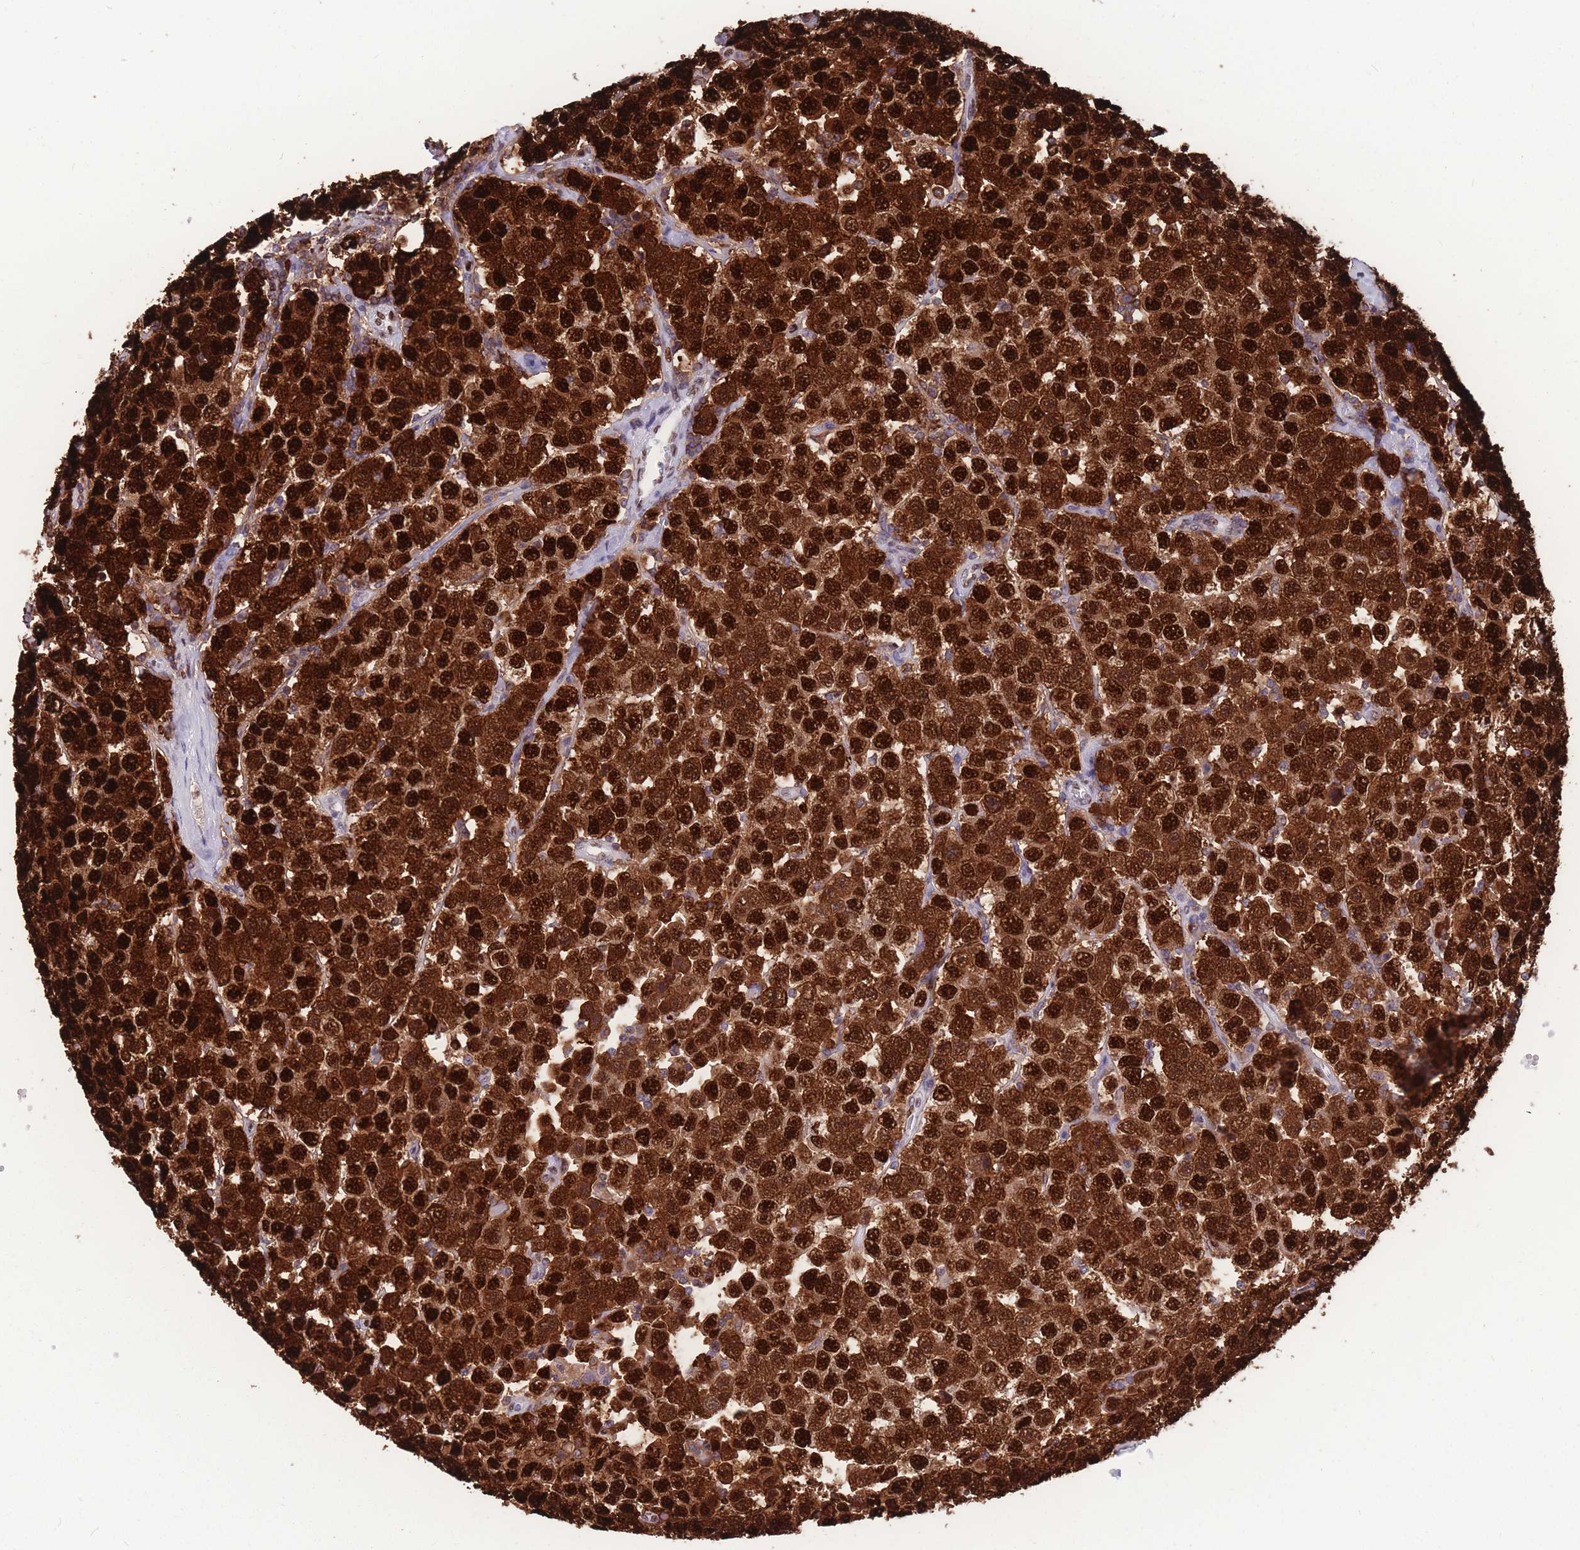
{"staining": {"intensity": "strong", "quantity": ">75%", "location": "nuclear"}, "tissue": "testis cancer", "cell_type": "Tumor cells", "image_type": "cancer", "snomed": [{"axis": "morphology", "description": "Seminoma, NOS"}, {"axis": "topography", "description": "Testis"}], "caption": "Protein expression analysis of testis seminoma demonstrates strong nuclear staining in approximately >75% of tumor cells. Nuclei are stained in blue.", "gene": "NASP", "patient": {"sex": "male", "age": 28}}